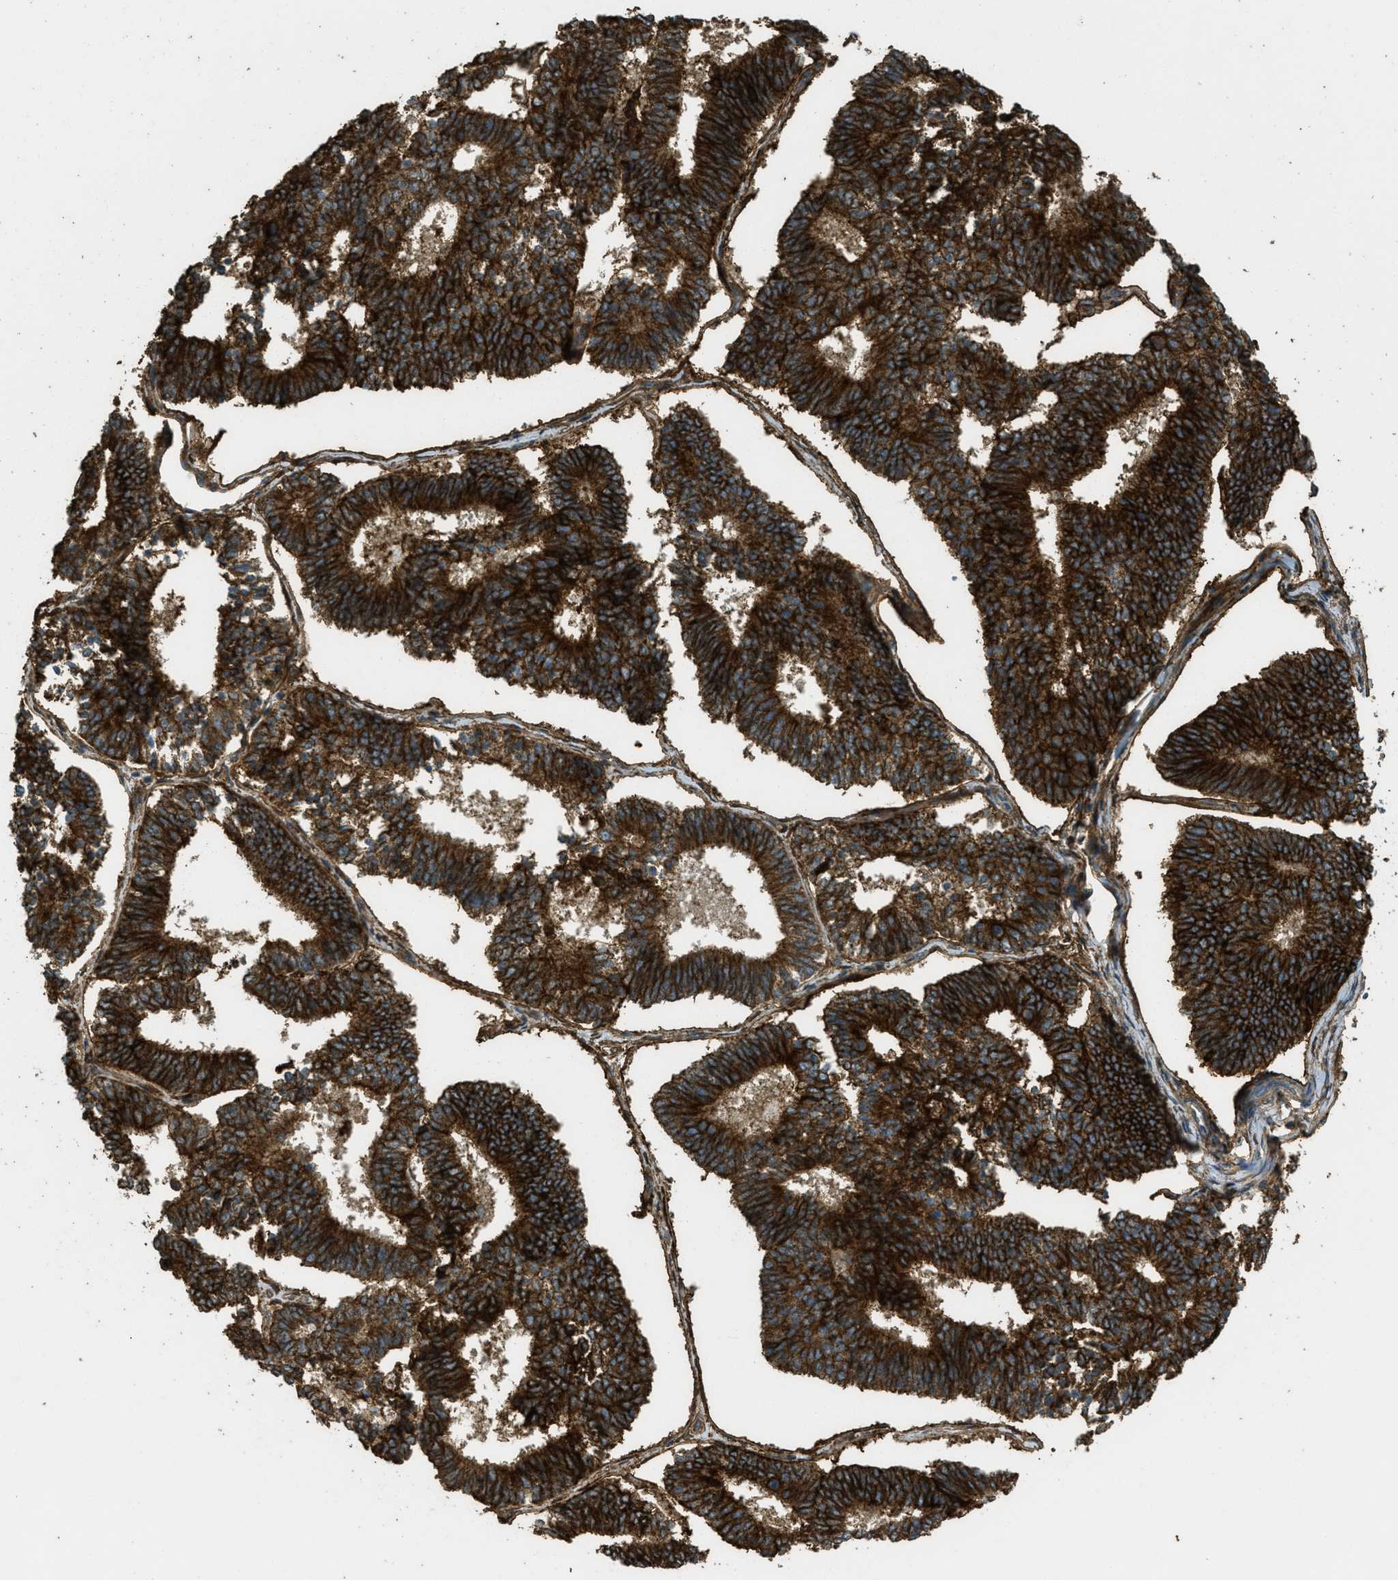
{"staining": {"intensity": "strong", "quantity": ">75%", "location": "cytoplasmic/membranous"}, "tissue": "endometrial cancer", "cell_type": "Tumor cells", "image_type": "cancer", "snomed": [{"axis": "morphology", "description": "Adenocarcinoma, NOS"}, {"axis": "topography", "description": "Endometrium"}], "caption": "Immunohistochemistry of human adenocarcinoma (endometrial) shows high levels of strong cytoplasmic/membranous staining in approximately >75% of tumor cells.", "gene": "CD276", "patient": {"sex": "female", "age": 70}}